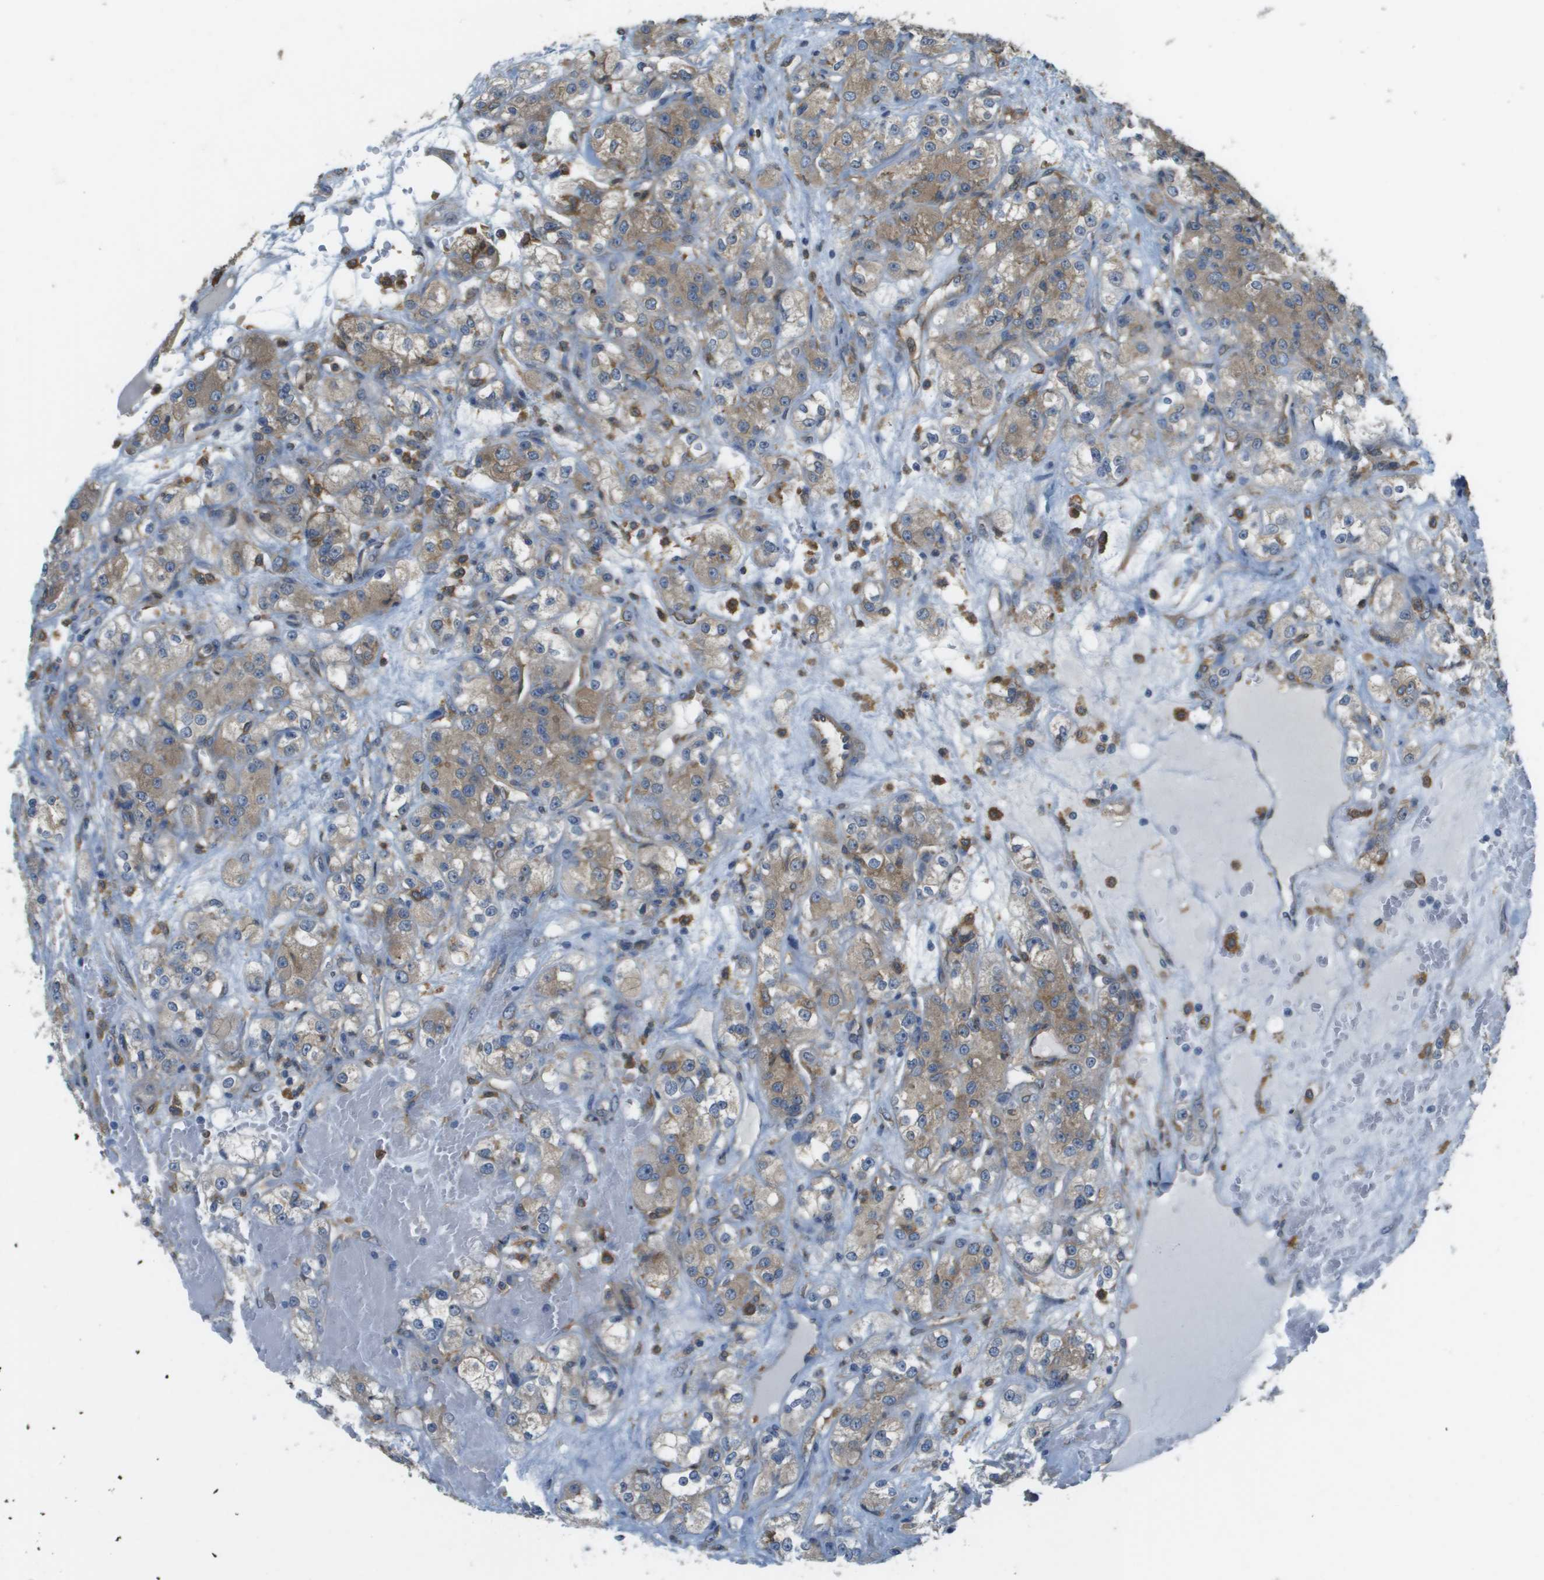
{"staining": {"intensity": "weak", "quantity": "25%-75%", "location": "cytoplasmic/membranous"}, "tissue": "renal cancer", "cell_type": "Tumor cells", "image_type": "cancer", "snomed": [{"axis": "morphology", "description": "Normal tissue, NOS"}, {"axis": "morphology", "description": "Adenocarcinoma, NOS"}, {"axis": "topography", "description": "Kidney"}], "caption": "Protein analysis of renal cancer tissue displays weak cytoplasmic/membranous expression in approximately 25%-75% of tumor cells.", "gene": "CORO1B", "patient": {"sex": "male", "age": 61}}